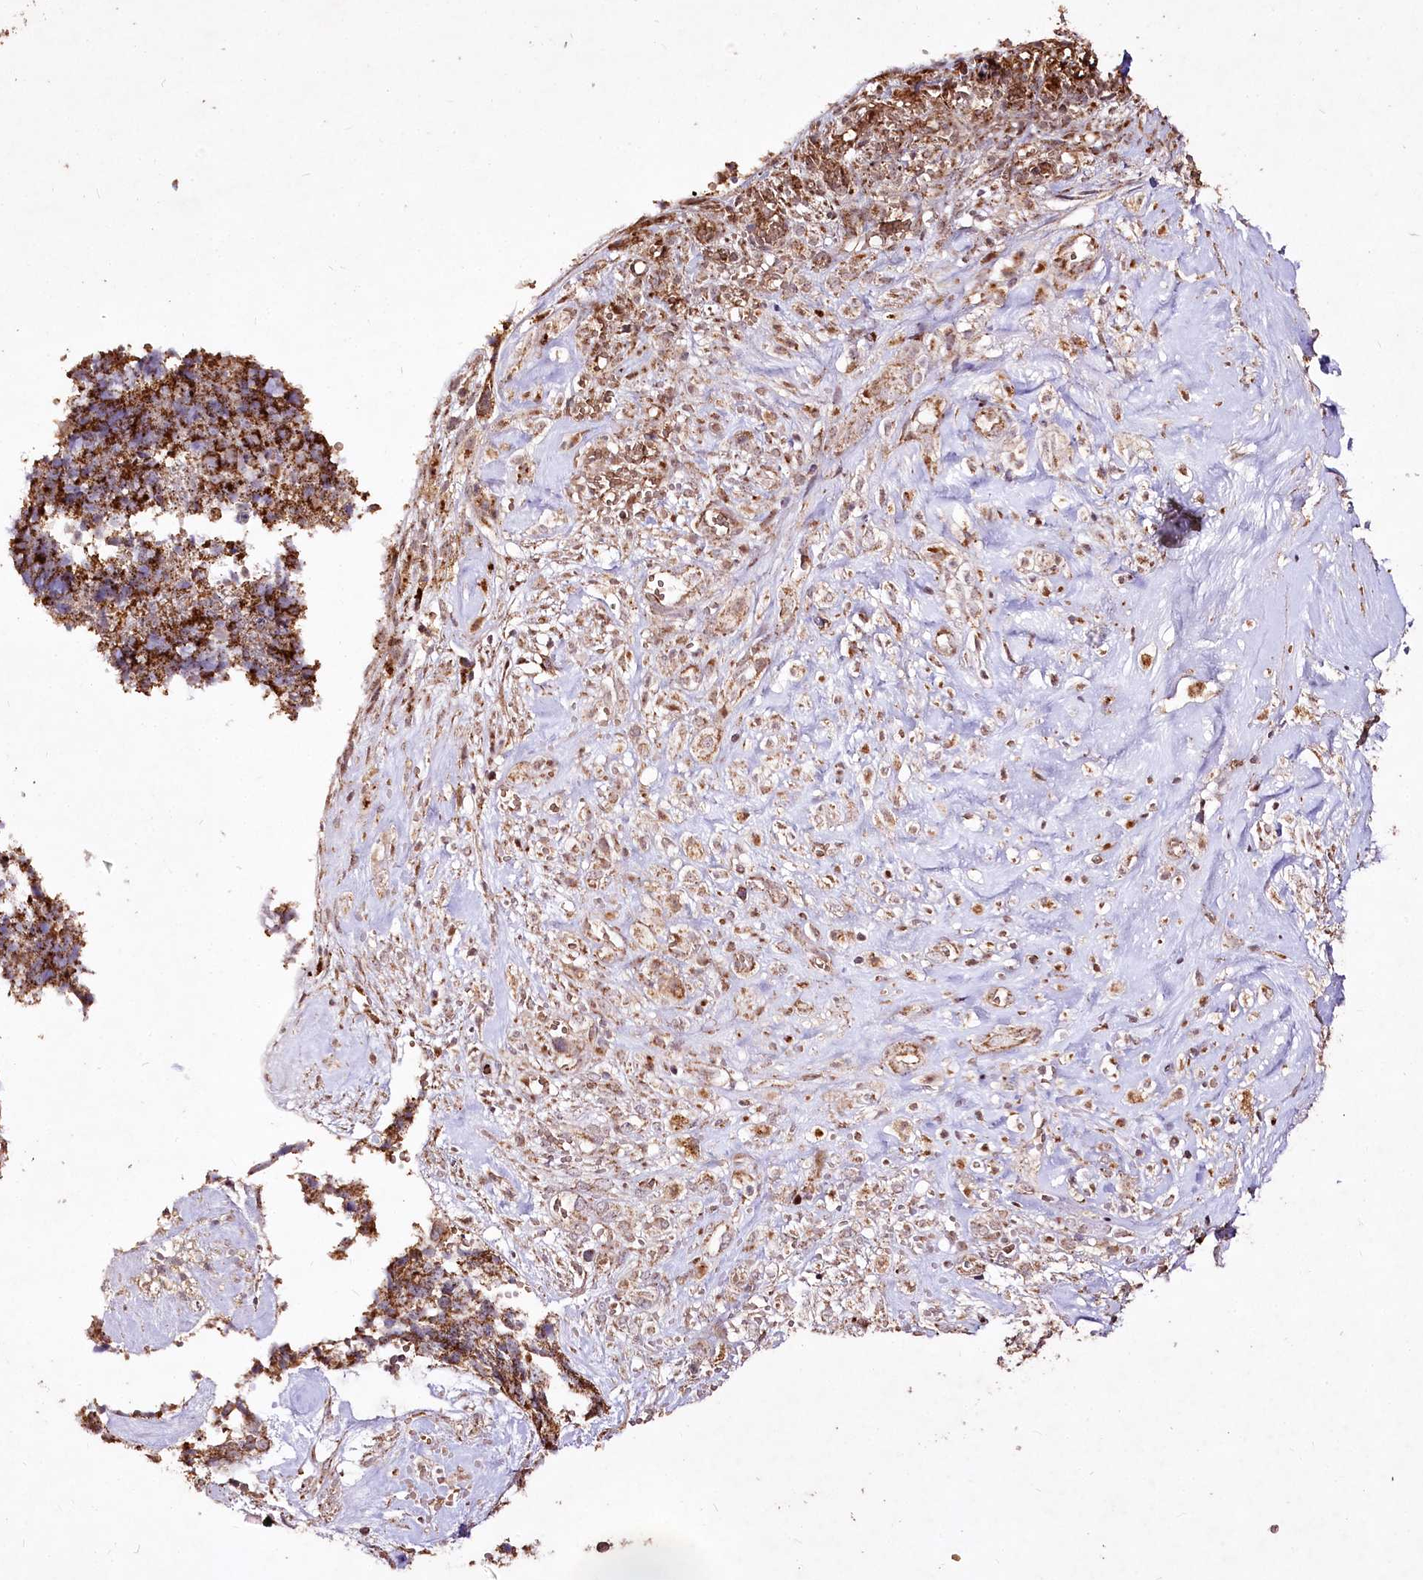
{"staining": {"intensity": "moderate", "quantity": "25%-75%", "location": "cytoplasmic/membranous"}, "tissue": "cervical cancer", "cell_type": "Tumor cells", "image_type": "cancer", "snomed": [{"axis": "morphology", "description": "Squamous cell carcinoma, NOS"}, {"axis": "topography", "description": "Cervix"}], "caption": "Immunohistochemical staining of human squamous cell carcinoma (cervical) reveals medium levels of moderate cytoplasmic/membranous expression in about 25%-75% of tumor cells. (brown staining indicates protein expression, while blue staining denotes nuclei).", "gene": "CARD19", "patient": {"sex": "female", "age": 63}}